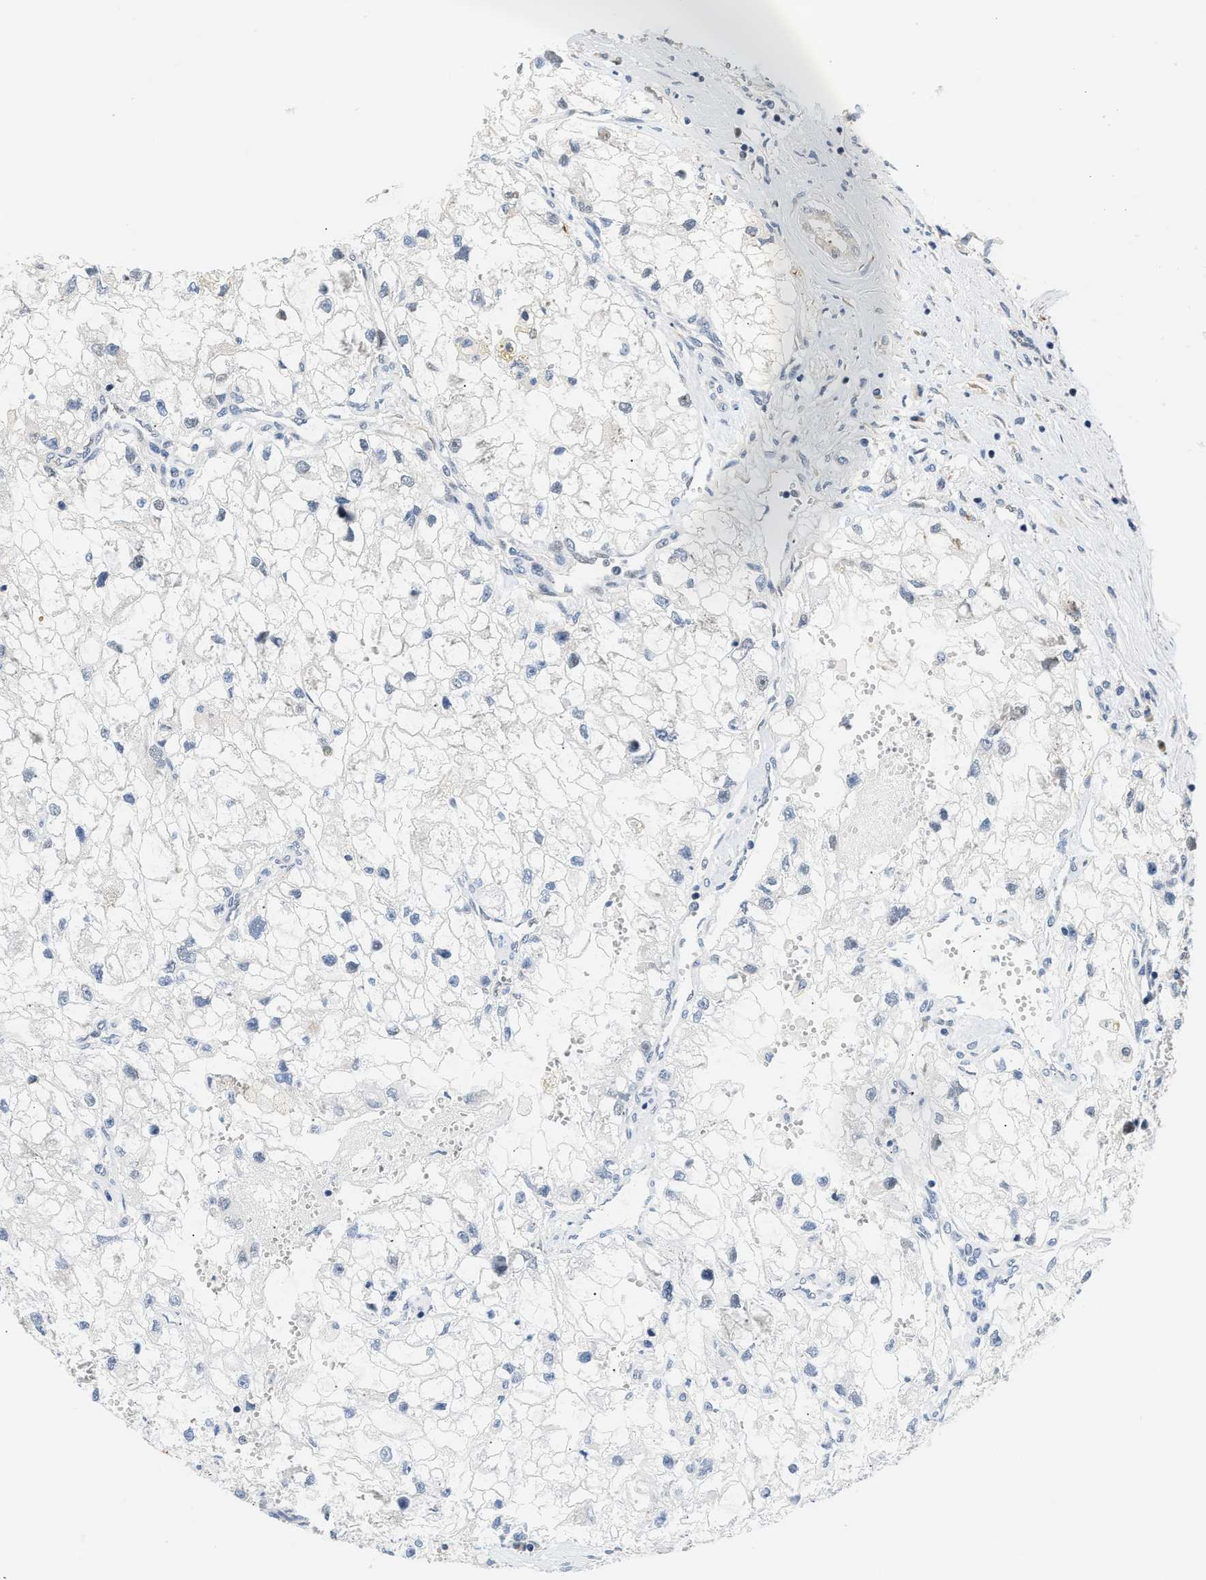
{"staining": {"intensity": "negative", "quantity": "none", "location": "none"}, "tissue": "renal cancer", "cell_type": "Tumor cells", "image_type": "cancer", "snomed": [{"axis": "morphology", "description": "Adenocarcinoma, NOS"}, {"axis": "topography", "description": "Kidney"}], "caption": "Immunohistochemistry (IHC) of renal cancer (adenocarcinoma) shows no positivity in tumor cells.", "gene": "TNIP2", "patient": {"sex": "female", "age": 70}}